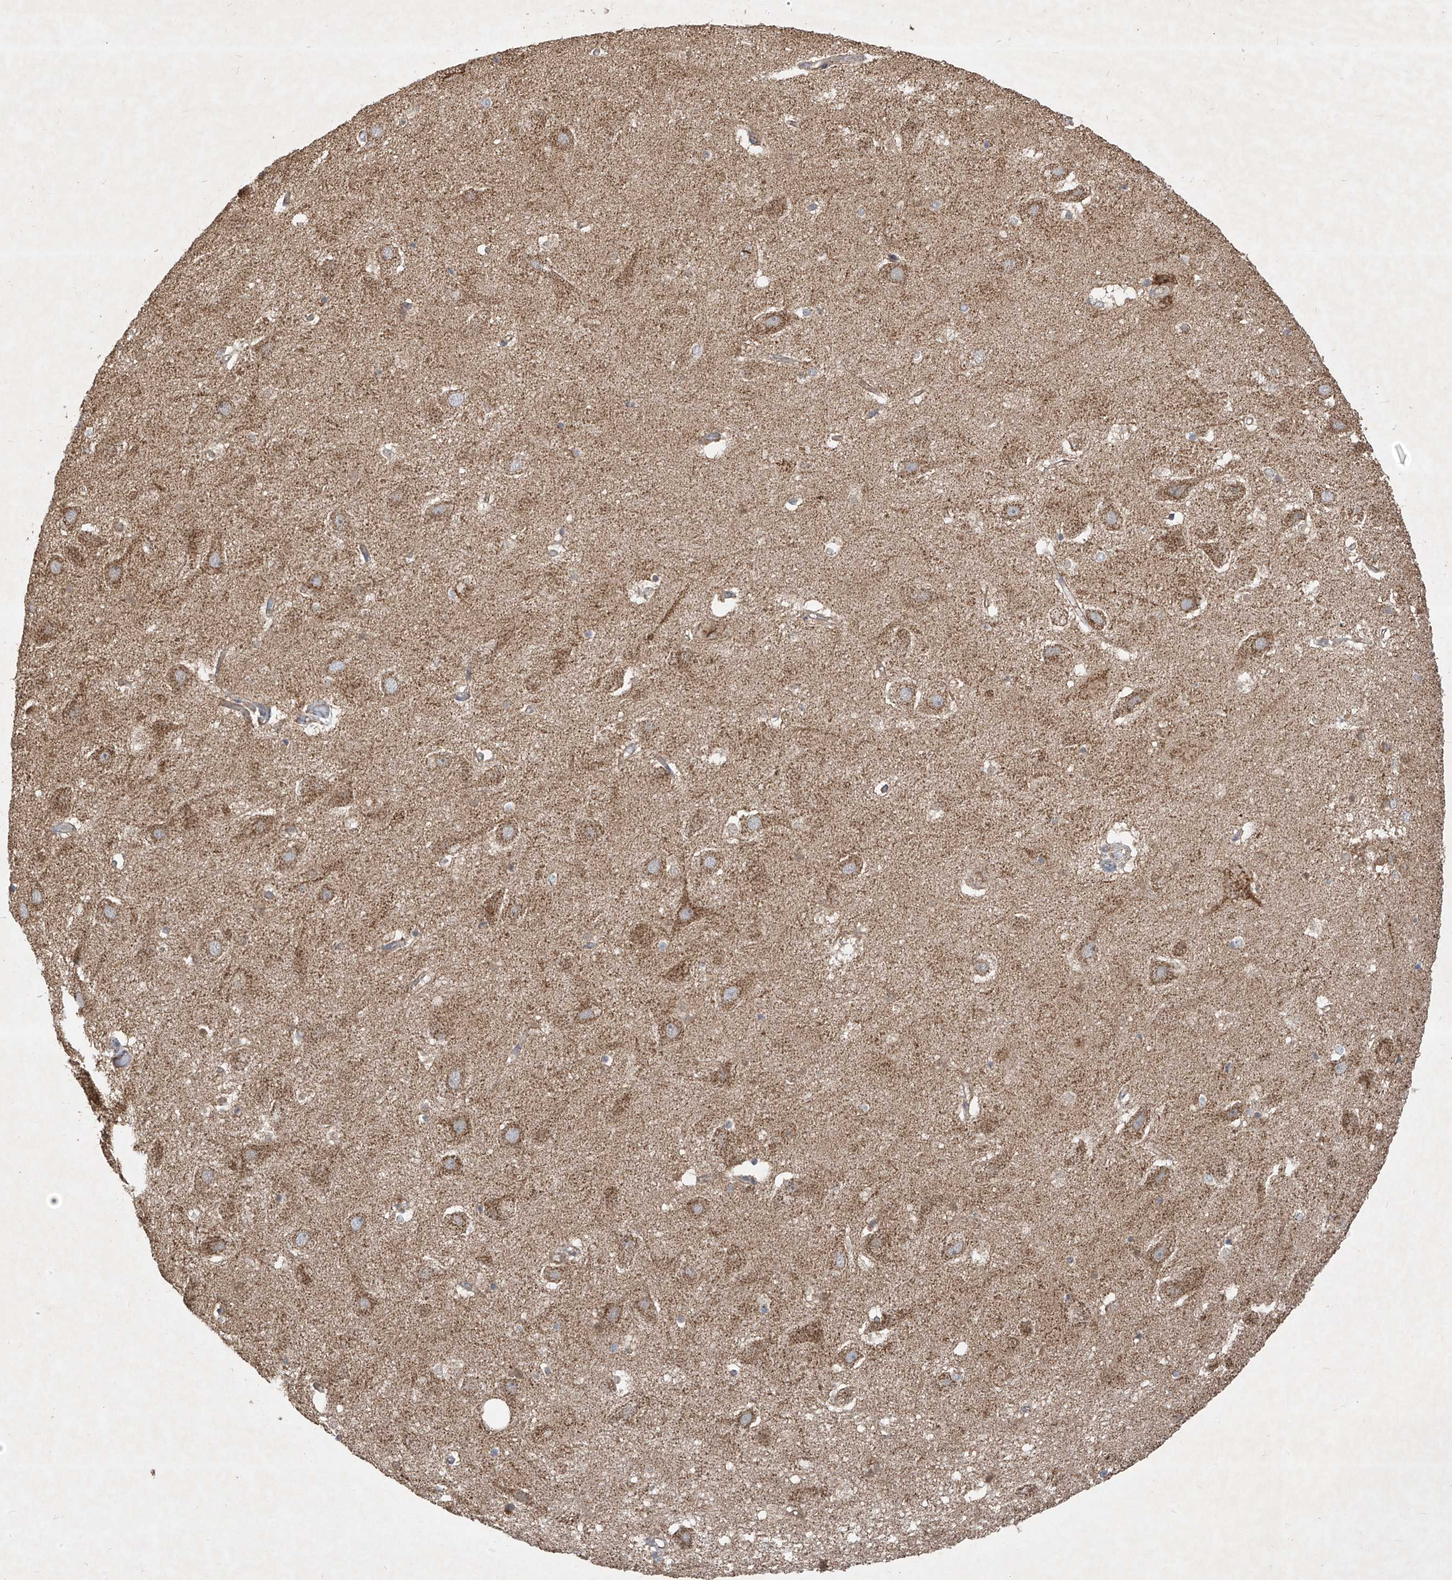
{"staining": {"intensity": "moderate", "quantity": "<25%", "location": "cytoplasmic/membranous"}, "tissue": "hippocampus", "cell_type": "Glial cells", "image_type": "normal", "snomed": [{"axis": "morphology", "description": "Normal tissue, NOS"}, {"axis": "topography", "description": "Hippocampus"}], "caption": "A histopathology image of hippocampus stained for a protein reveals moderate cytoplasmic/membranous brown staining in glial cells.", "gene": "UQCC1", "patient": {"sex": "female", "age": 52}}